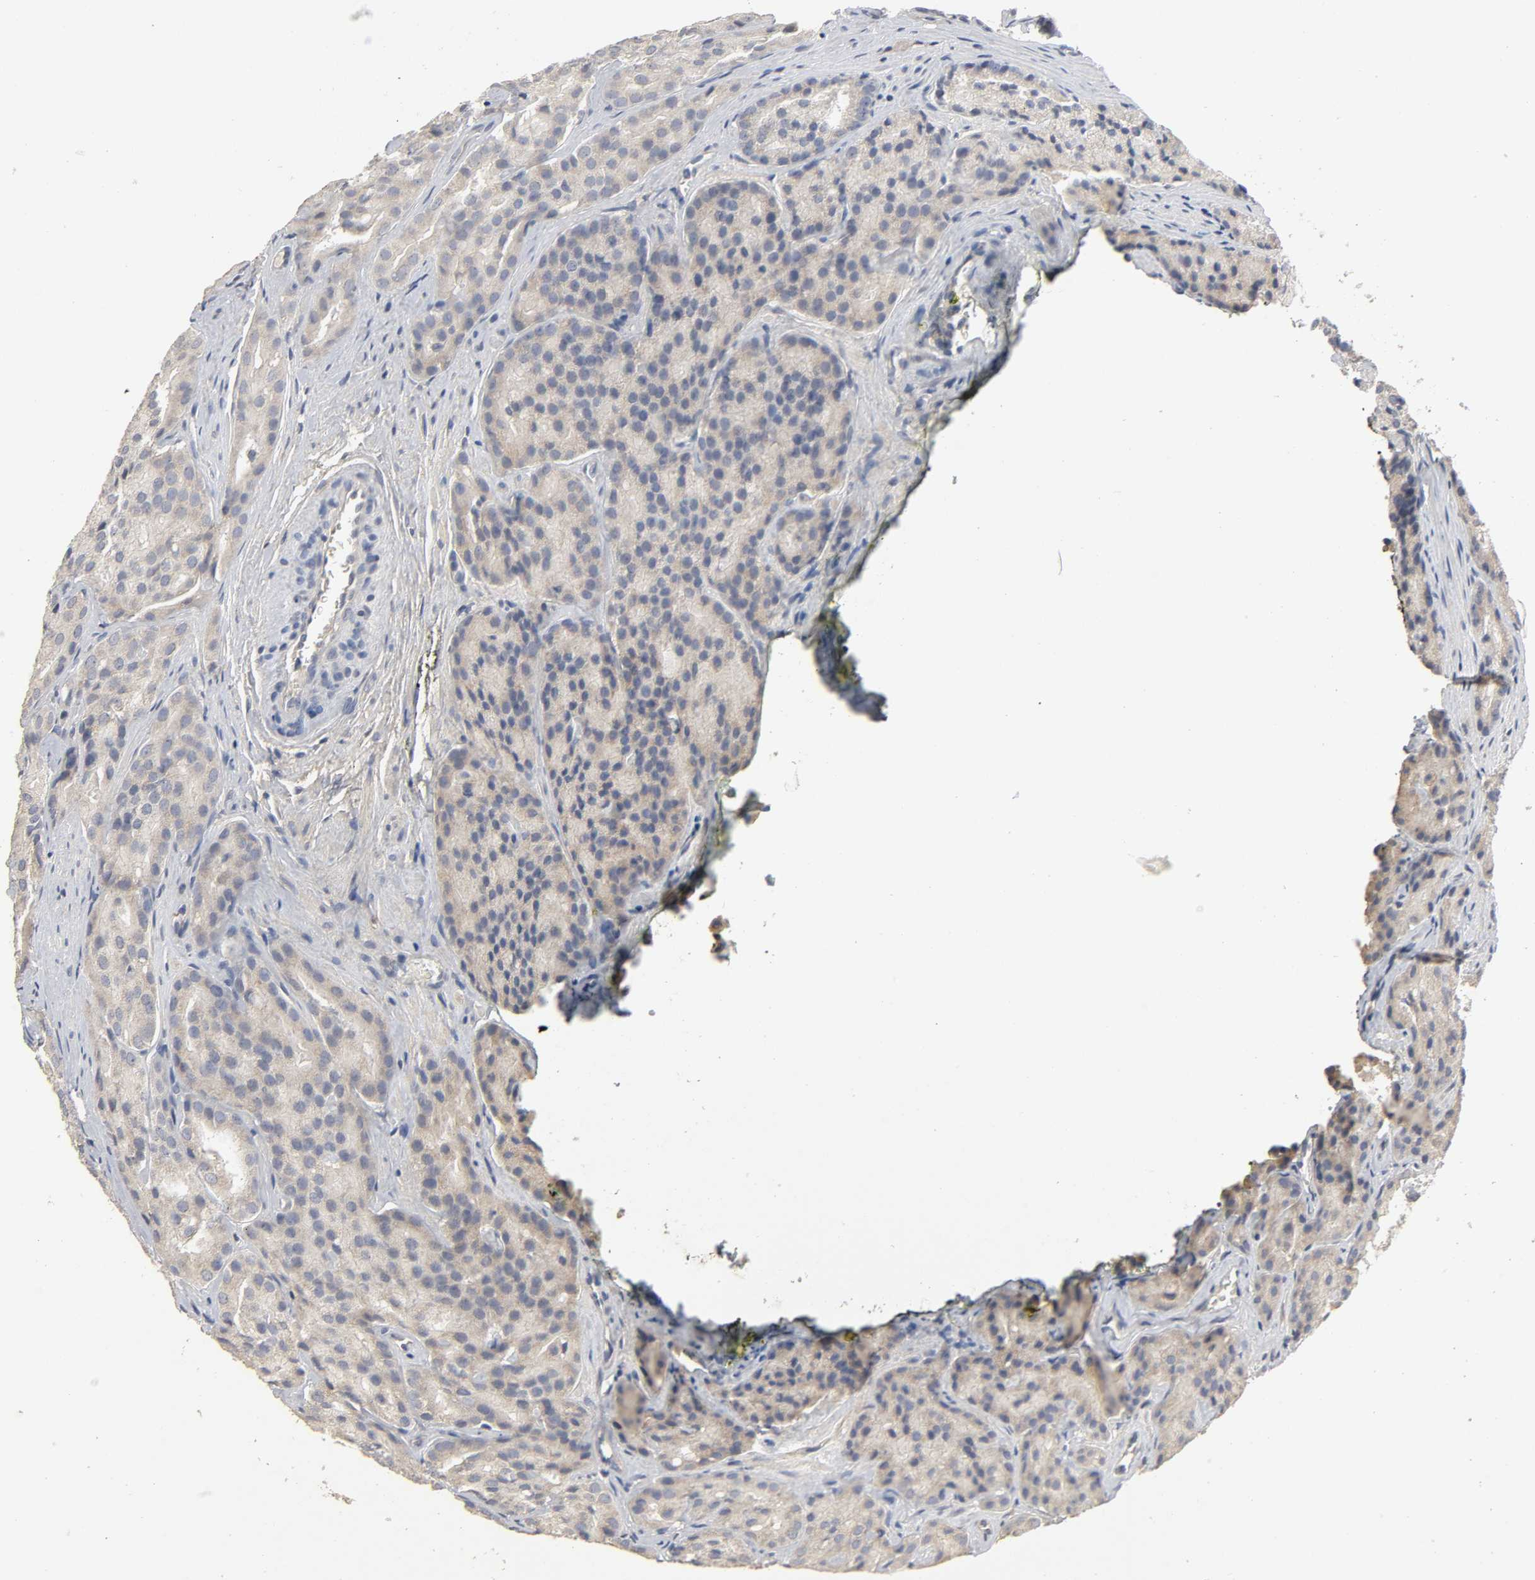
{"staining": {"intensity": "negative", "quantity": "none", "location": "none"}, "tissue": "prostate cancer", "cell_type": "Tumor cells", "image_type": "cancer", "snomed": [{"axis": "morphology", "description": "Adenocarcinoma, High grade"}, {"axis": "topography", "description": "Prostate"}], "caption": "Immunohistochemical staining of human prostate cancer shows no significant expression in tumor cells.", "gene": "SLC10A2", "patient": {"sex": "male", "age": 64}}